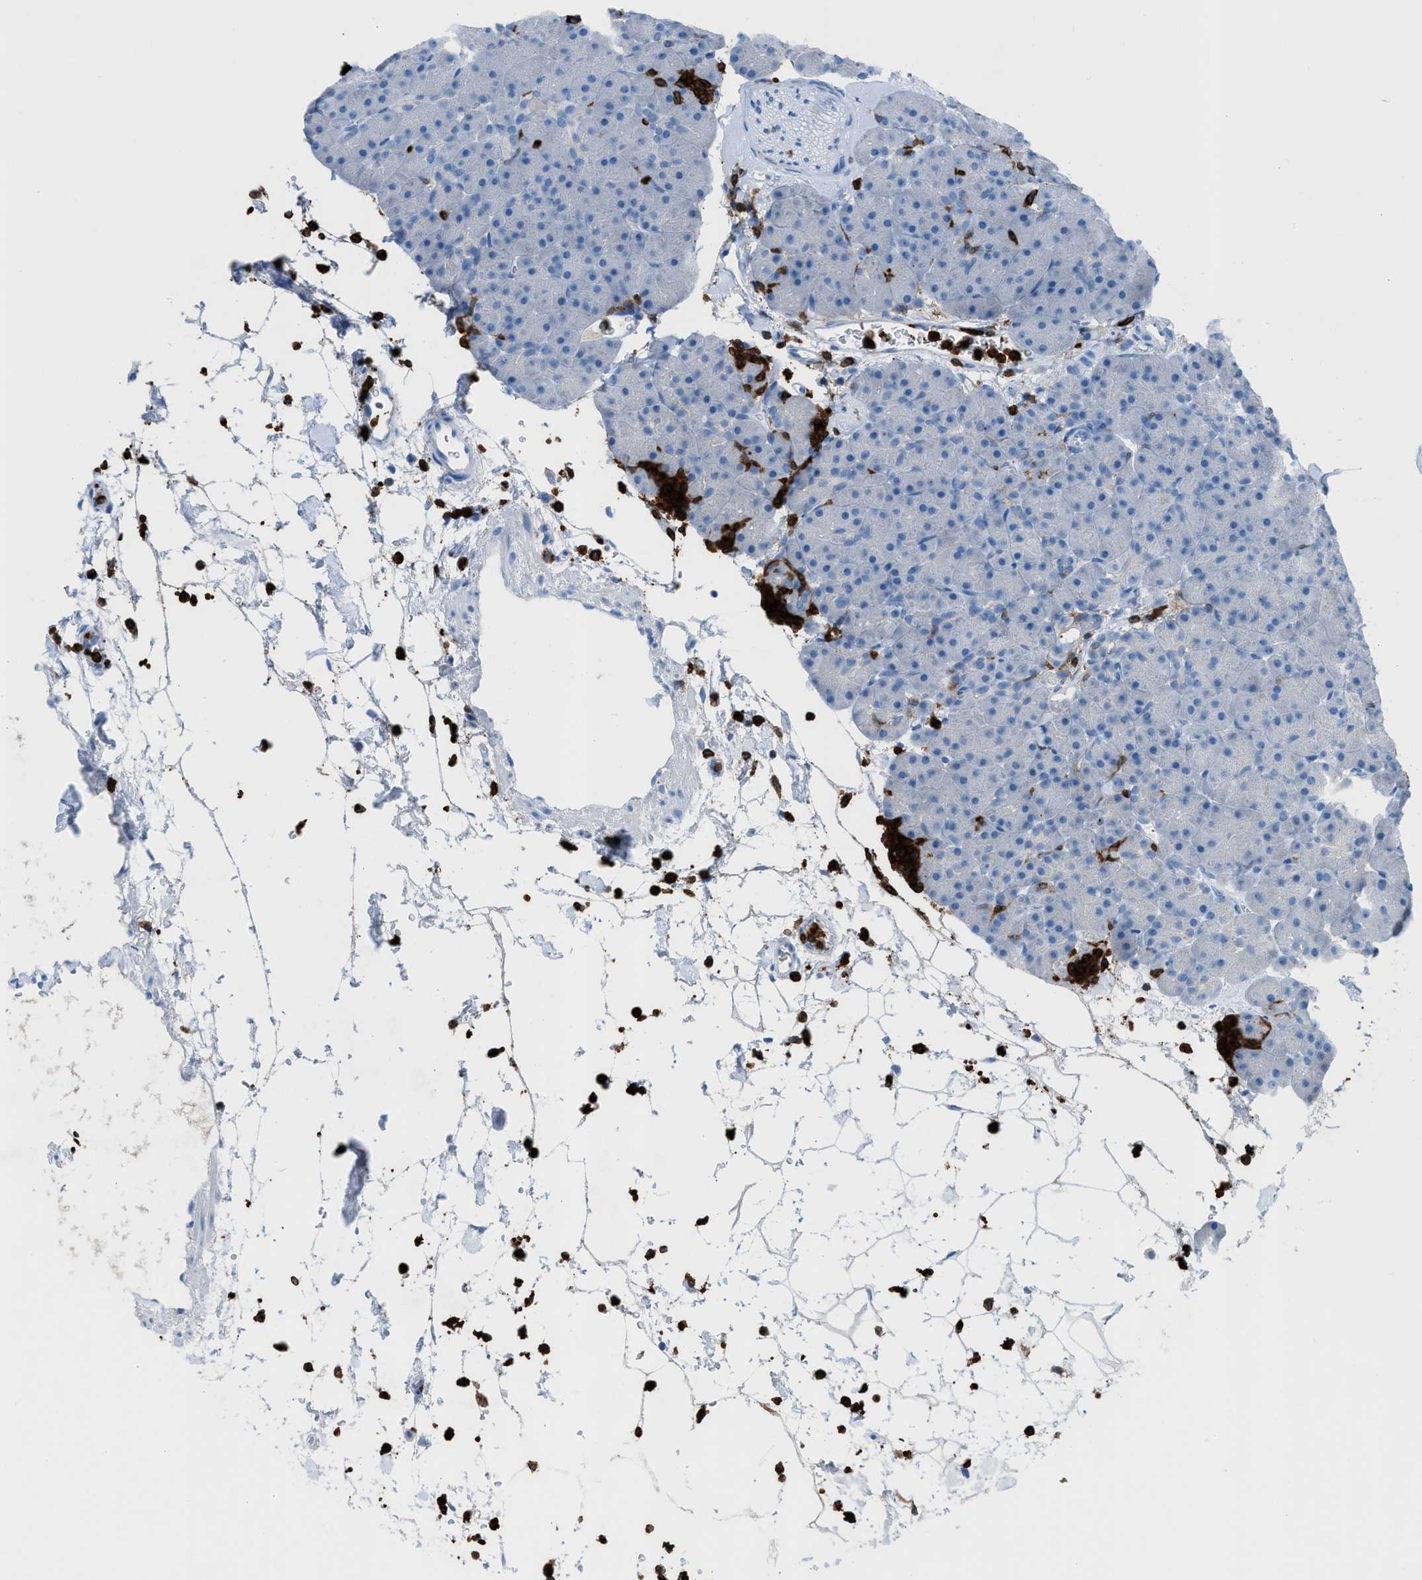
{"staining": {"intensity": "negative", "quantity": "none", "location": "none"}, "tissue": "pancreas", "cell_type": "Exocrine glandular cells", "image_type": "normal", "snomed": [{"axis": "morphology", "description": "Normal tissue, NOS"}, {"axis": "topography", "description": "Pancreas"}], "caption": "Immunohistochemistry (IHC) of normal pancreas shows no expression in exocrine glandular cells. Nuclei are stained in blue.", "gene": "ITGB2", "patient": {"sex": "male", "age": 66}}